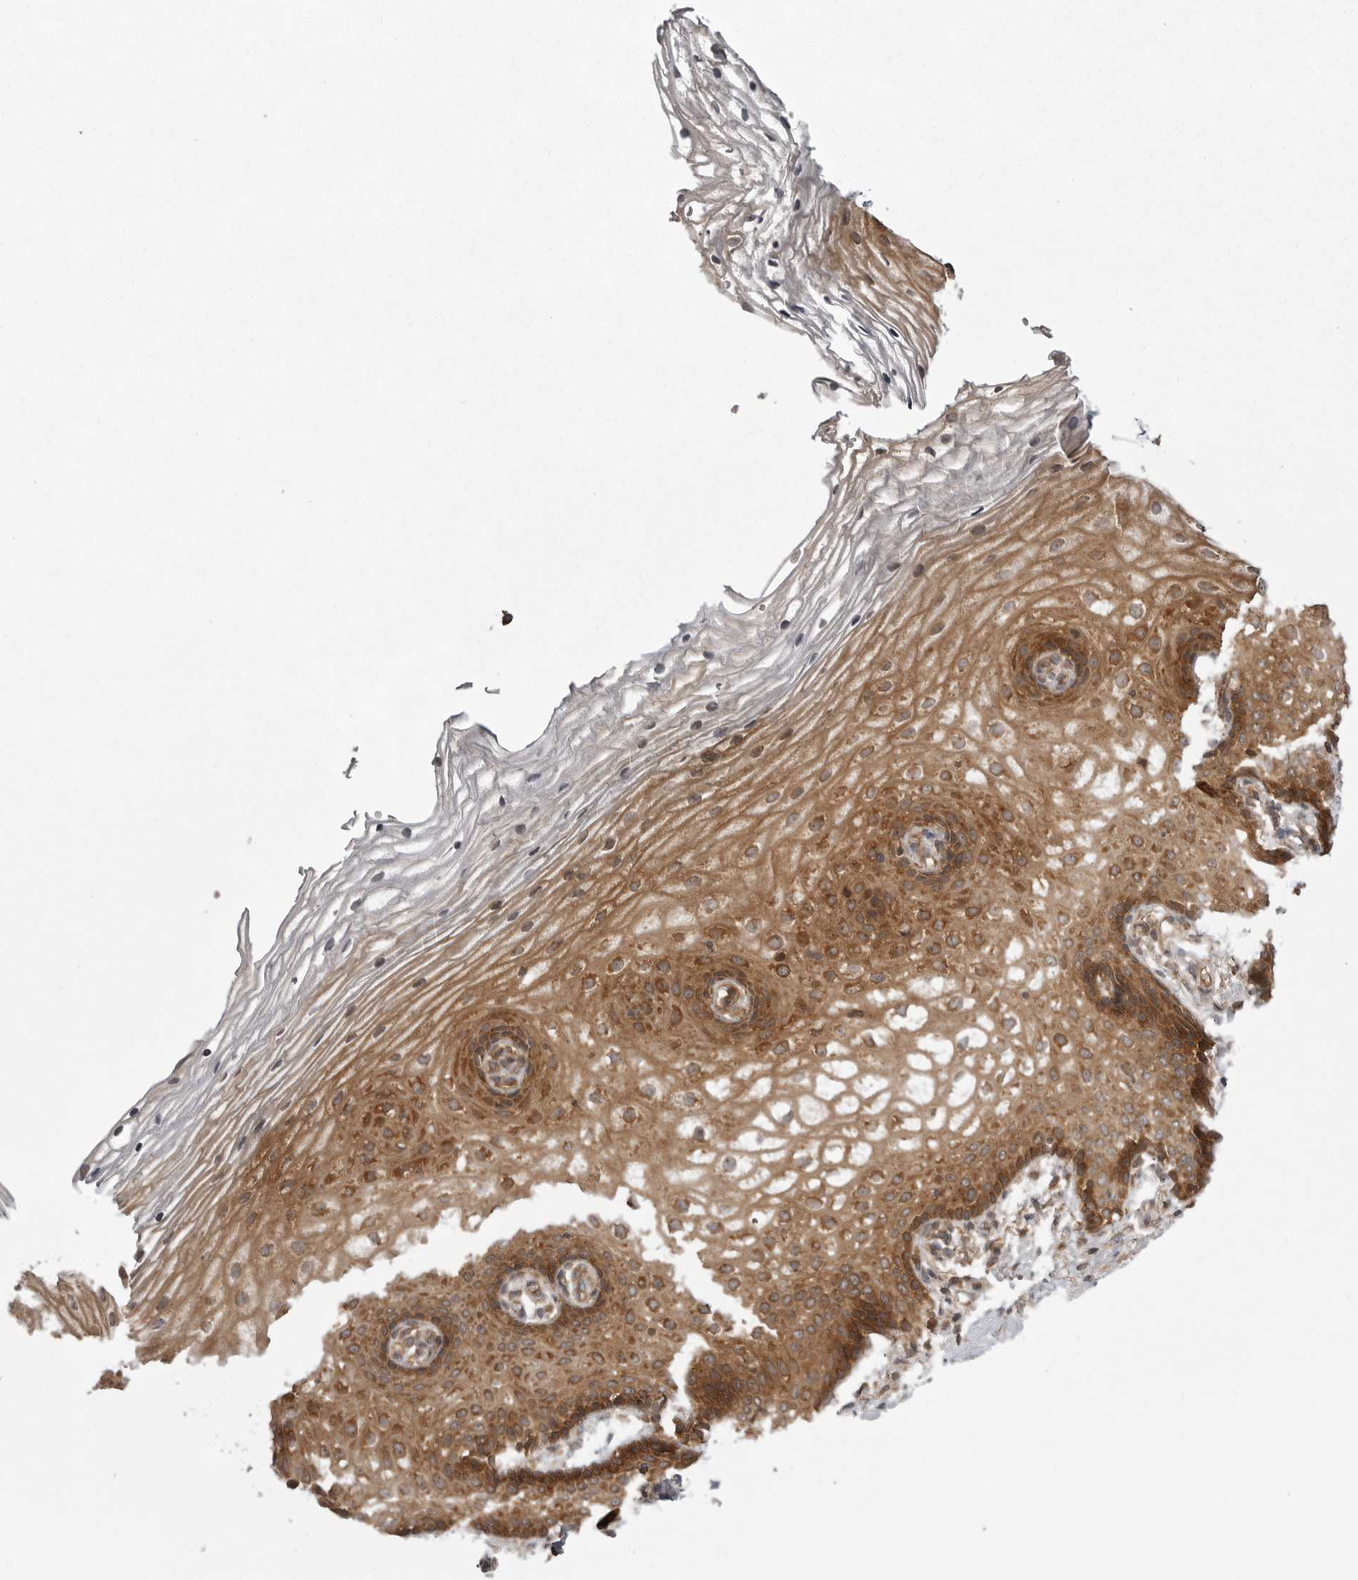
{"staining": {"intensity": "moderate", "quantity": ">75%", "location": "cytoplasmic/membranous"}, "tissue": "vagina", "cell_type": "Squamous epithelial cells", "image_type": "normal", "snomed": [{"axis": "morphology", "description": "Normal tissue, NOS"}, {"axis": "topography", "description": "Vagina"}], "caption": "Immunohistochemistry (IHC) image of unremarkable vagina: vagina stained using immunohistochemistry displays medium levels of moderate protein expression localized specifically in the cytoplasmic/membranous of squamous epithelial cells, appearing as a cytoplasmic/membranous brown color.", "gene": "STK24", "patient": {"sex": "female", "age": 60}}